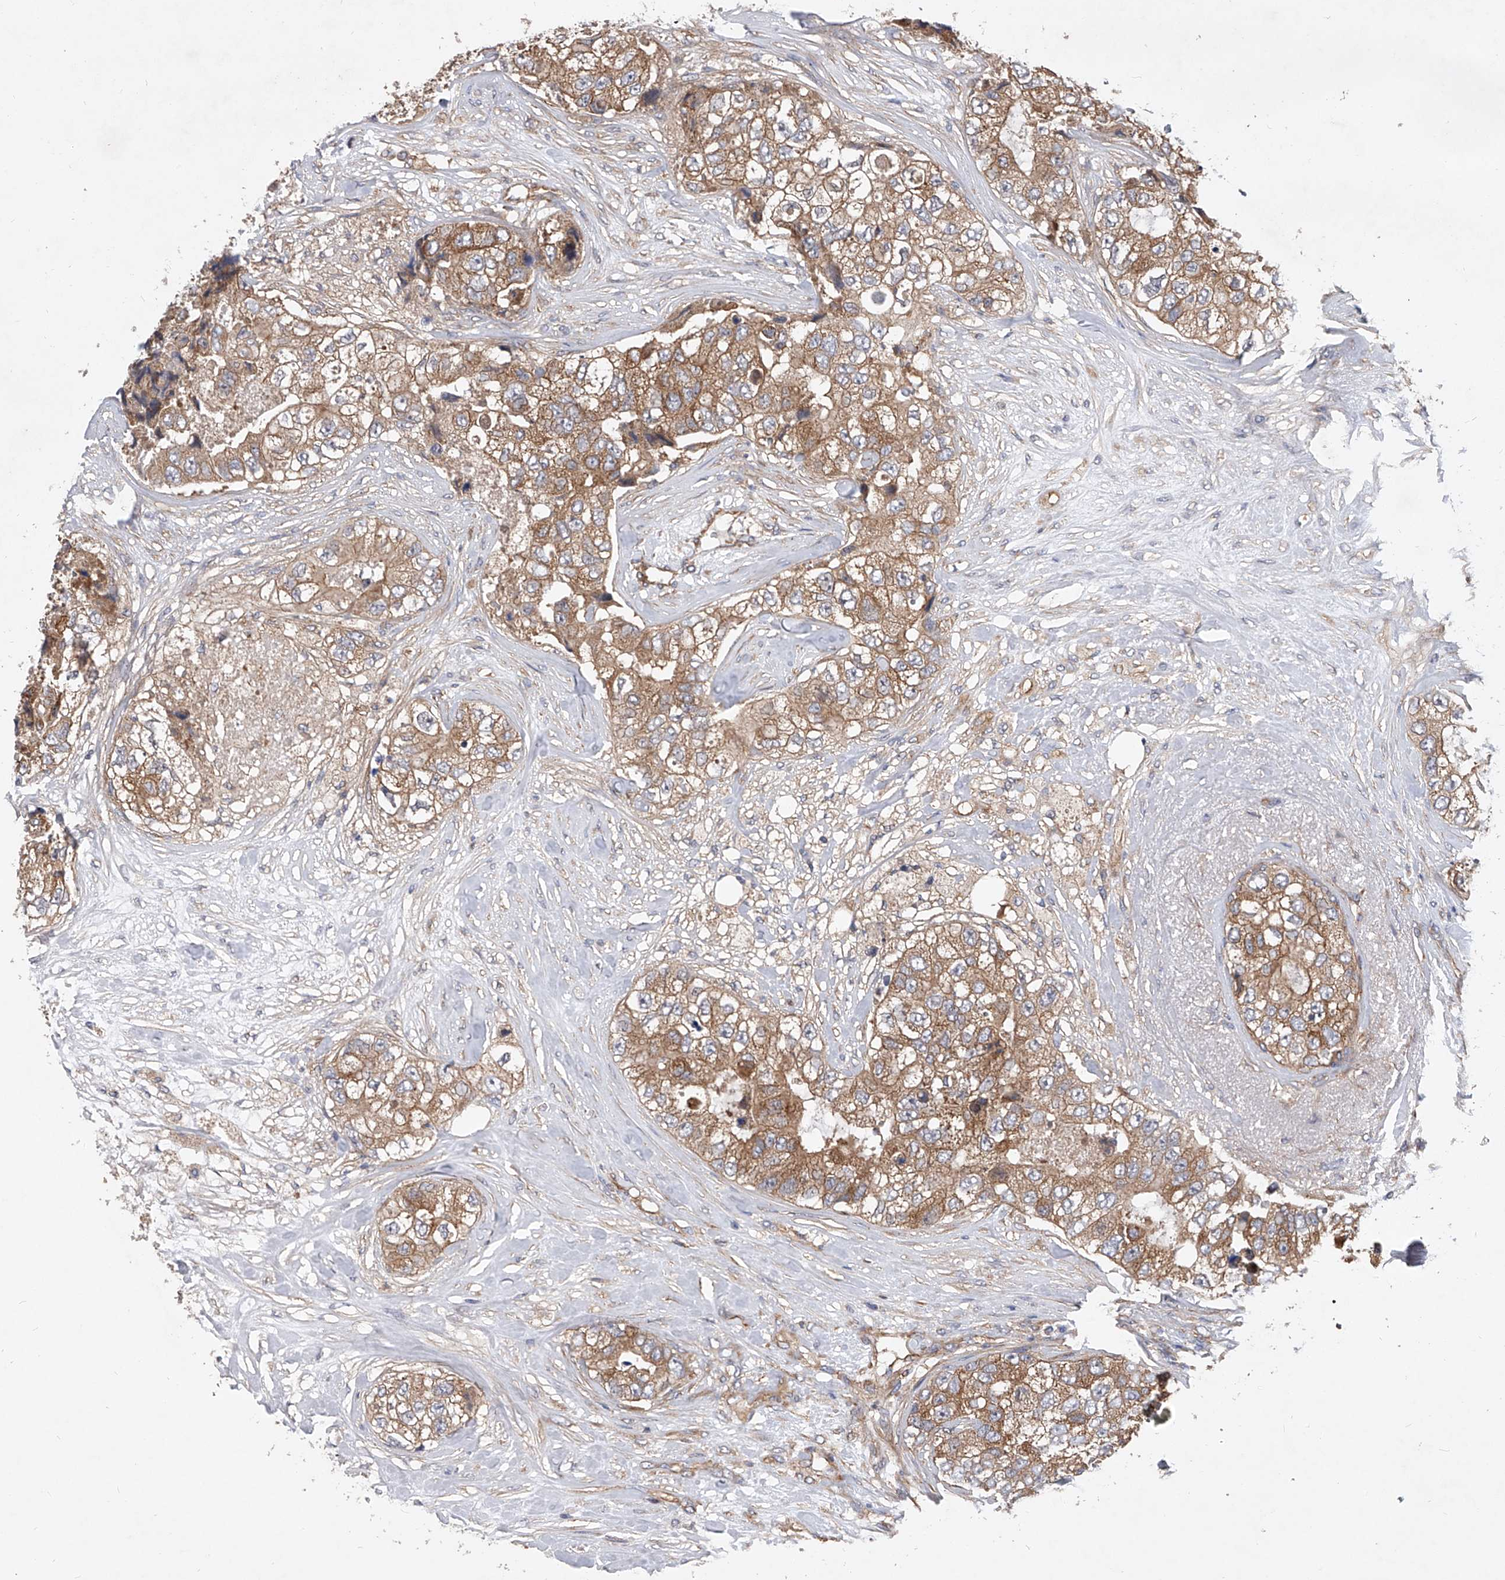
{"staining": {"intensity": "moderate", "quantity": ">75%", "location": "cytoplasmic/membranous"}, "tissue": "breast cancer", "cell_type": "Tumor cells", "image_type": "cancer", "snomed": [{"axis": "morphology", "description": "Duct carcinoma"}, {"axis": "topography", "description": "Breast"}], "caption": "Protein staining reveals moderate cytoplasmic/membranous positivity in about >75% of tumor cells in breast cancer (infiltrating ductal carcinoma).", "gene": "CFAP410", "patient": {"sex": "female", "age": 62}}